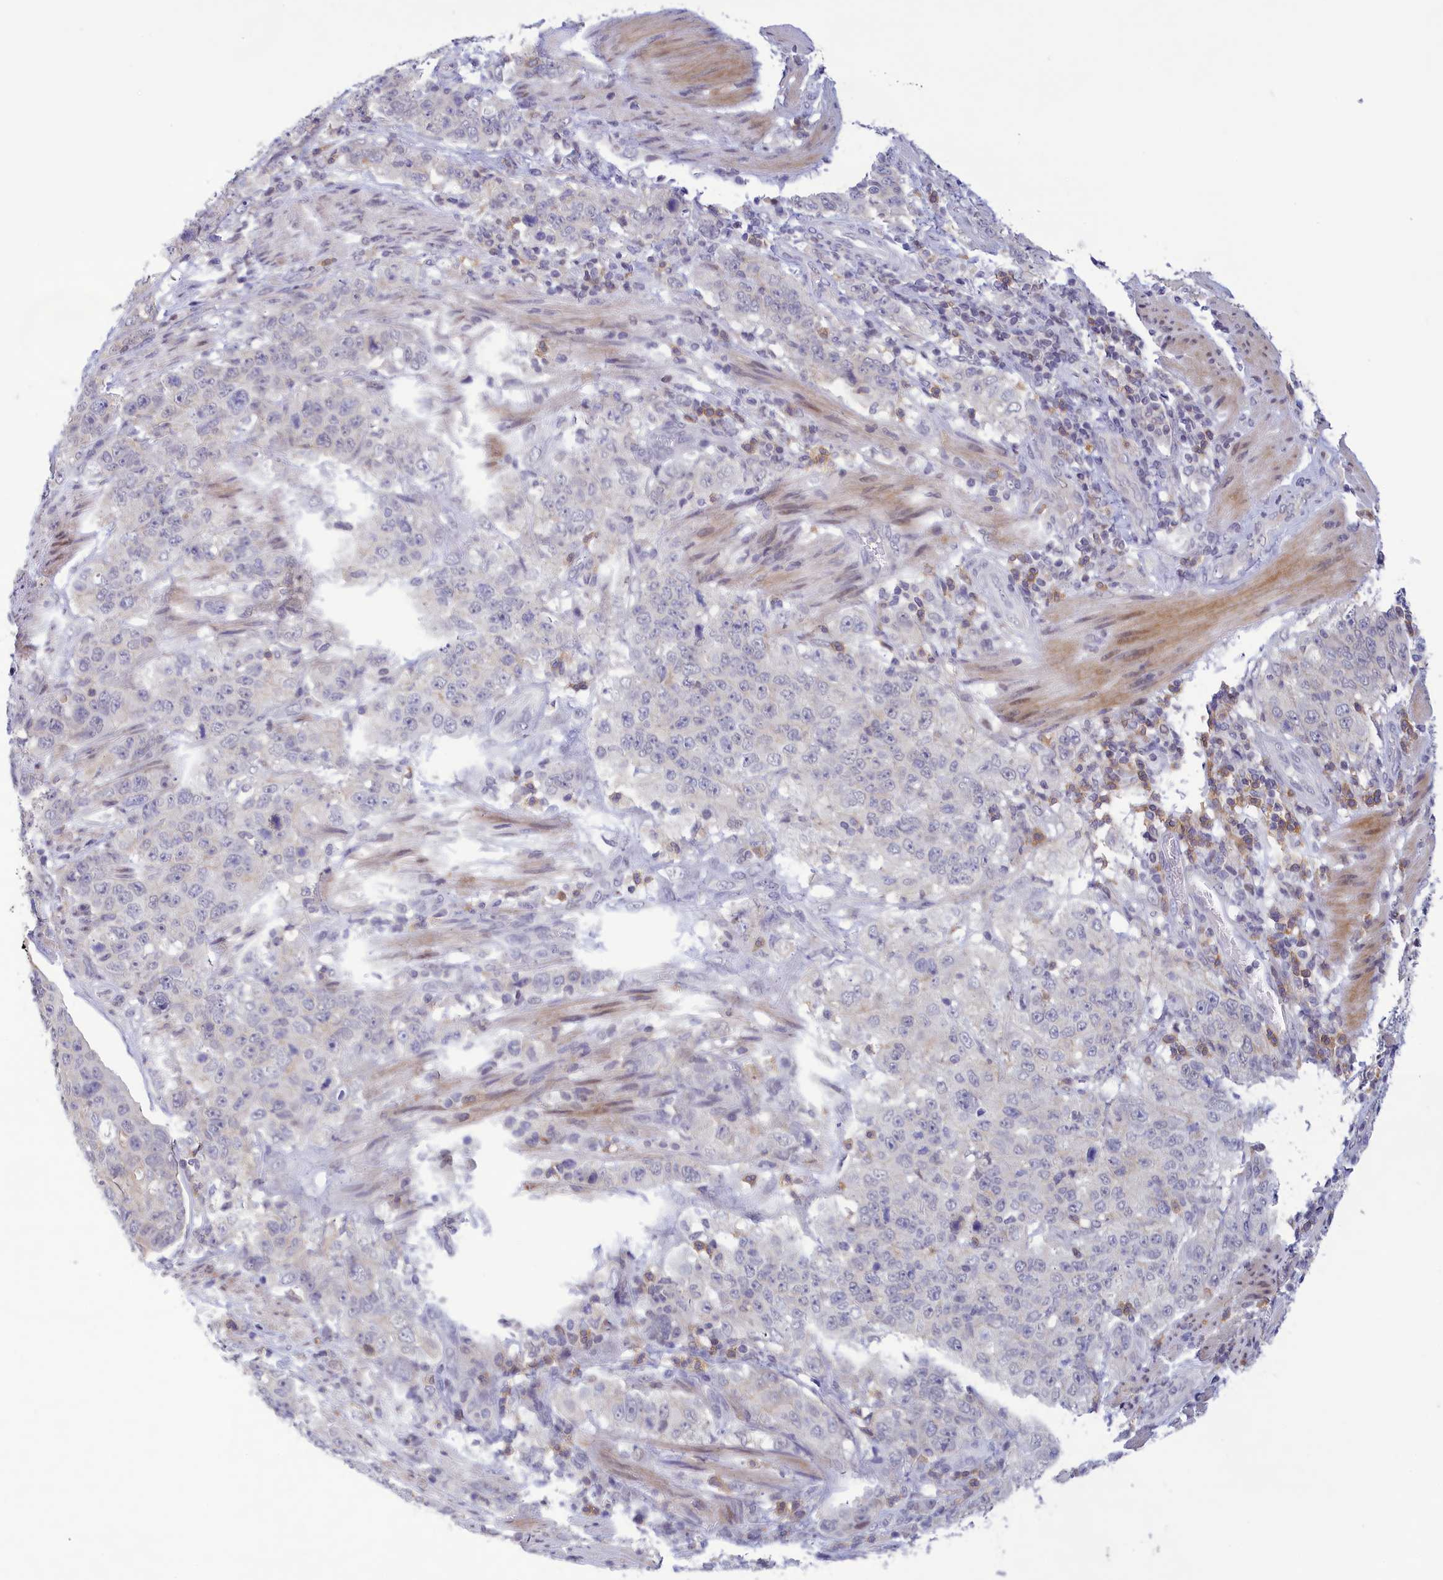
{"staining": {"intensity": "negative", "quantity": "none", "location": "none"}, "tissue": "stomach cancer", "cell_type": "Tumor cells", "image_type": "cancer", "snomed": [{"axis": "morphology", "description": "Adenocarcinoma, NOS"}, {"axis": "topography", "description": "Stomach"}], "caption": "Immunohistochemistry photomicrograph of human stomach adenocarcinoma stained for a protein (brown), which shows no positivity in tumor cells.", "gene": "CORO2A", "patient": {"sex": "male", "age": 48}}